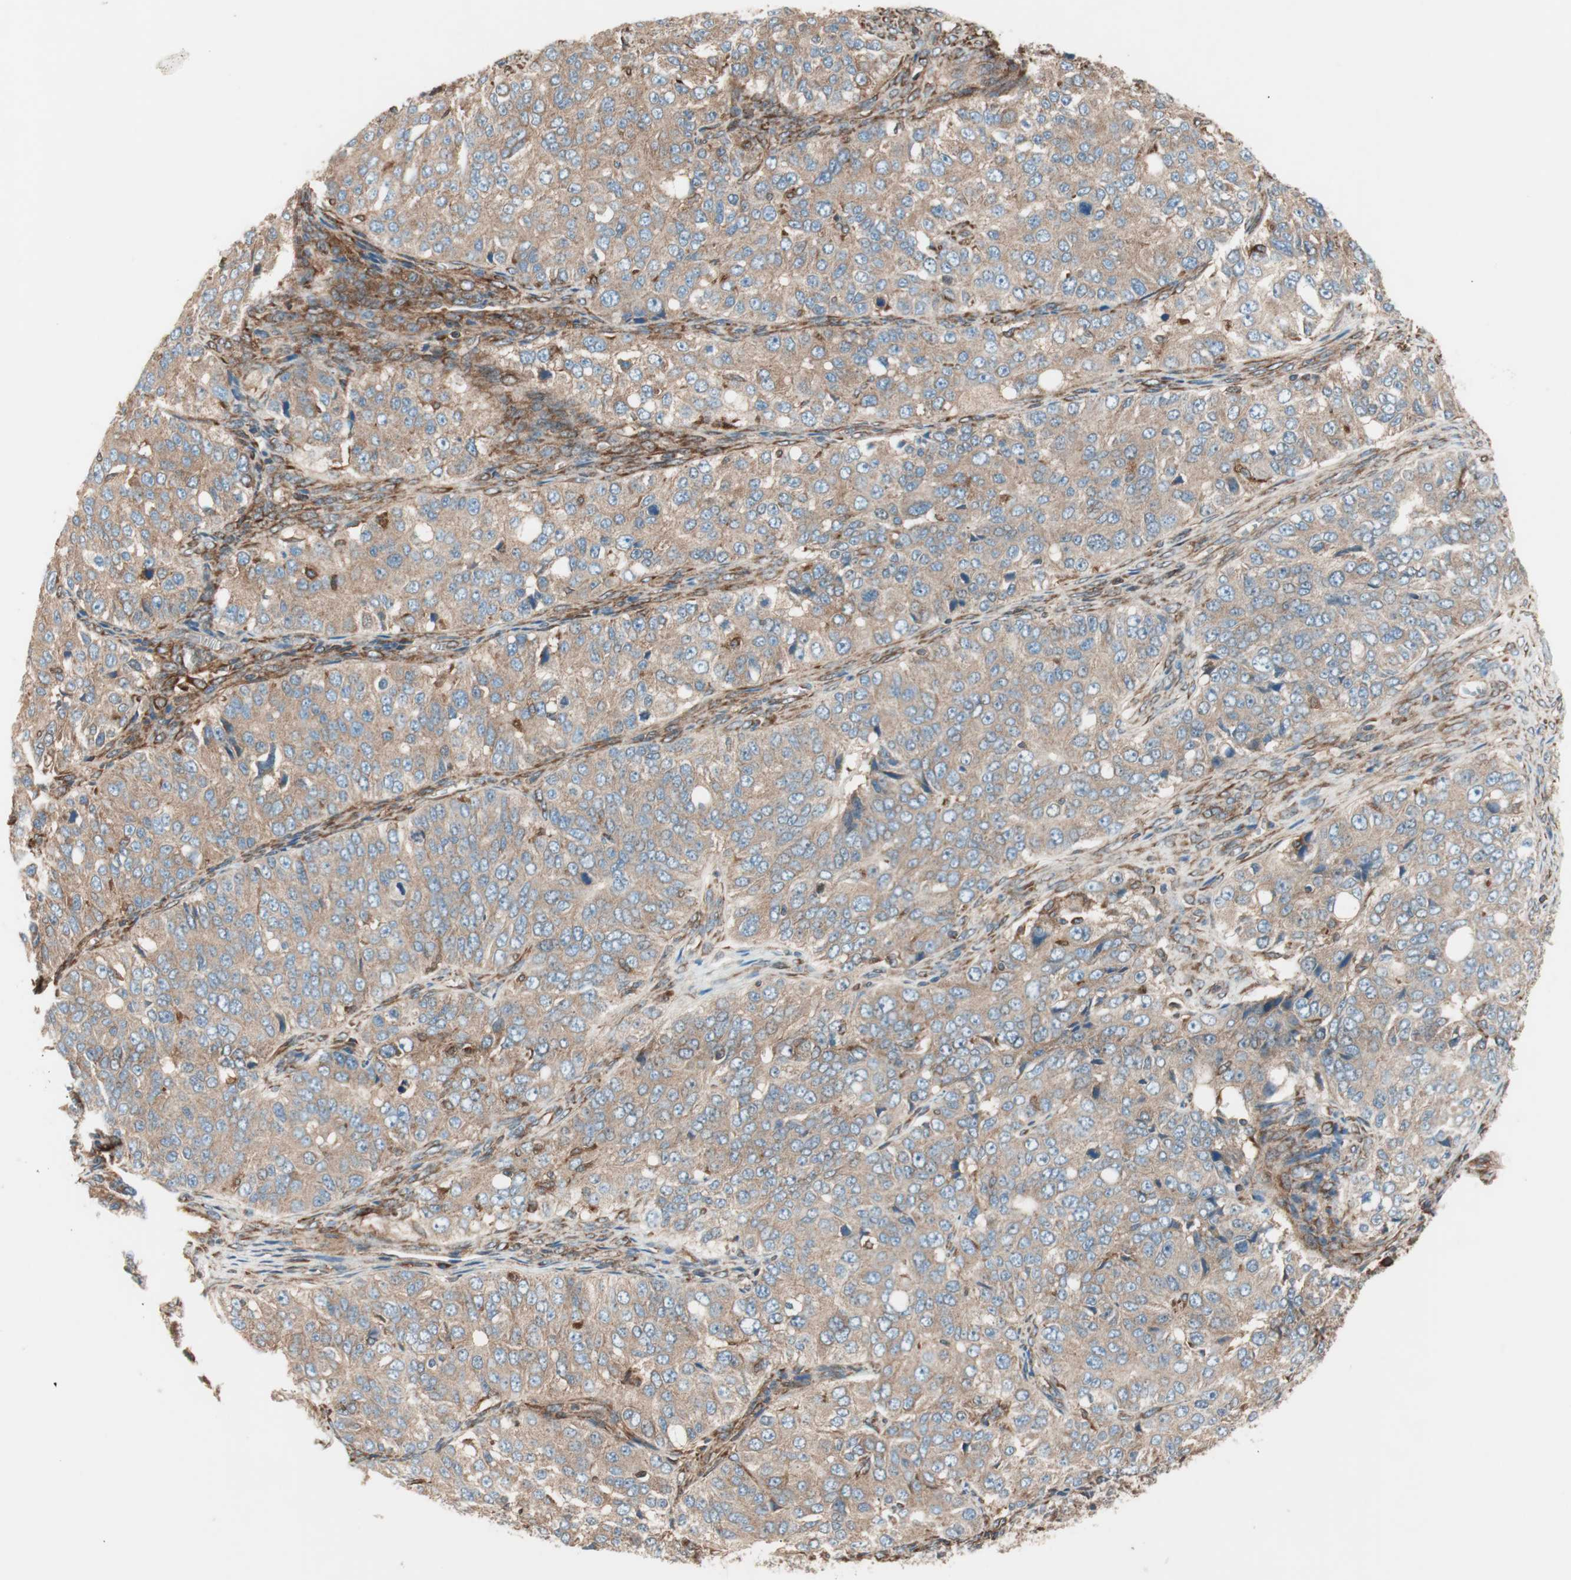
{"staining": {"intensity": "moderate", "quantity": ">75%", "location": "cytoplasmic/membranous"}, "tissue": "ovarian cancer", "cell_type": "Tumor cells", "image_type": "cancer", "snomed": [{"axis": "morphology", "description": "Carcinoma, endometroid"}, {"axis": "topography", "description": "Ovary"}], "caption": "The histopathology image demonstrates immunohistochemical staining of ovarian endometroid carcinoma. There is moderate cytoplasmic/membranous staining is appreciated in about >75% of tumor cells.", "gene": "RAB5A", "patient": {"sex": "female", "age": 51}}